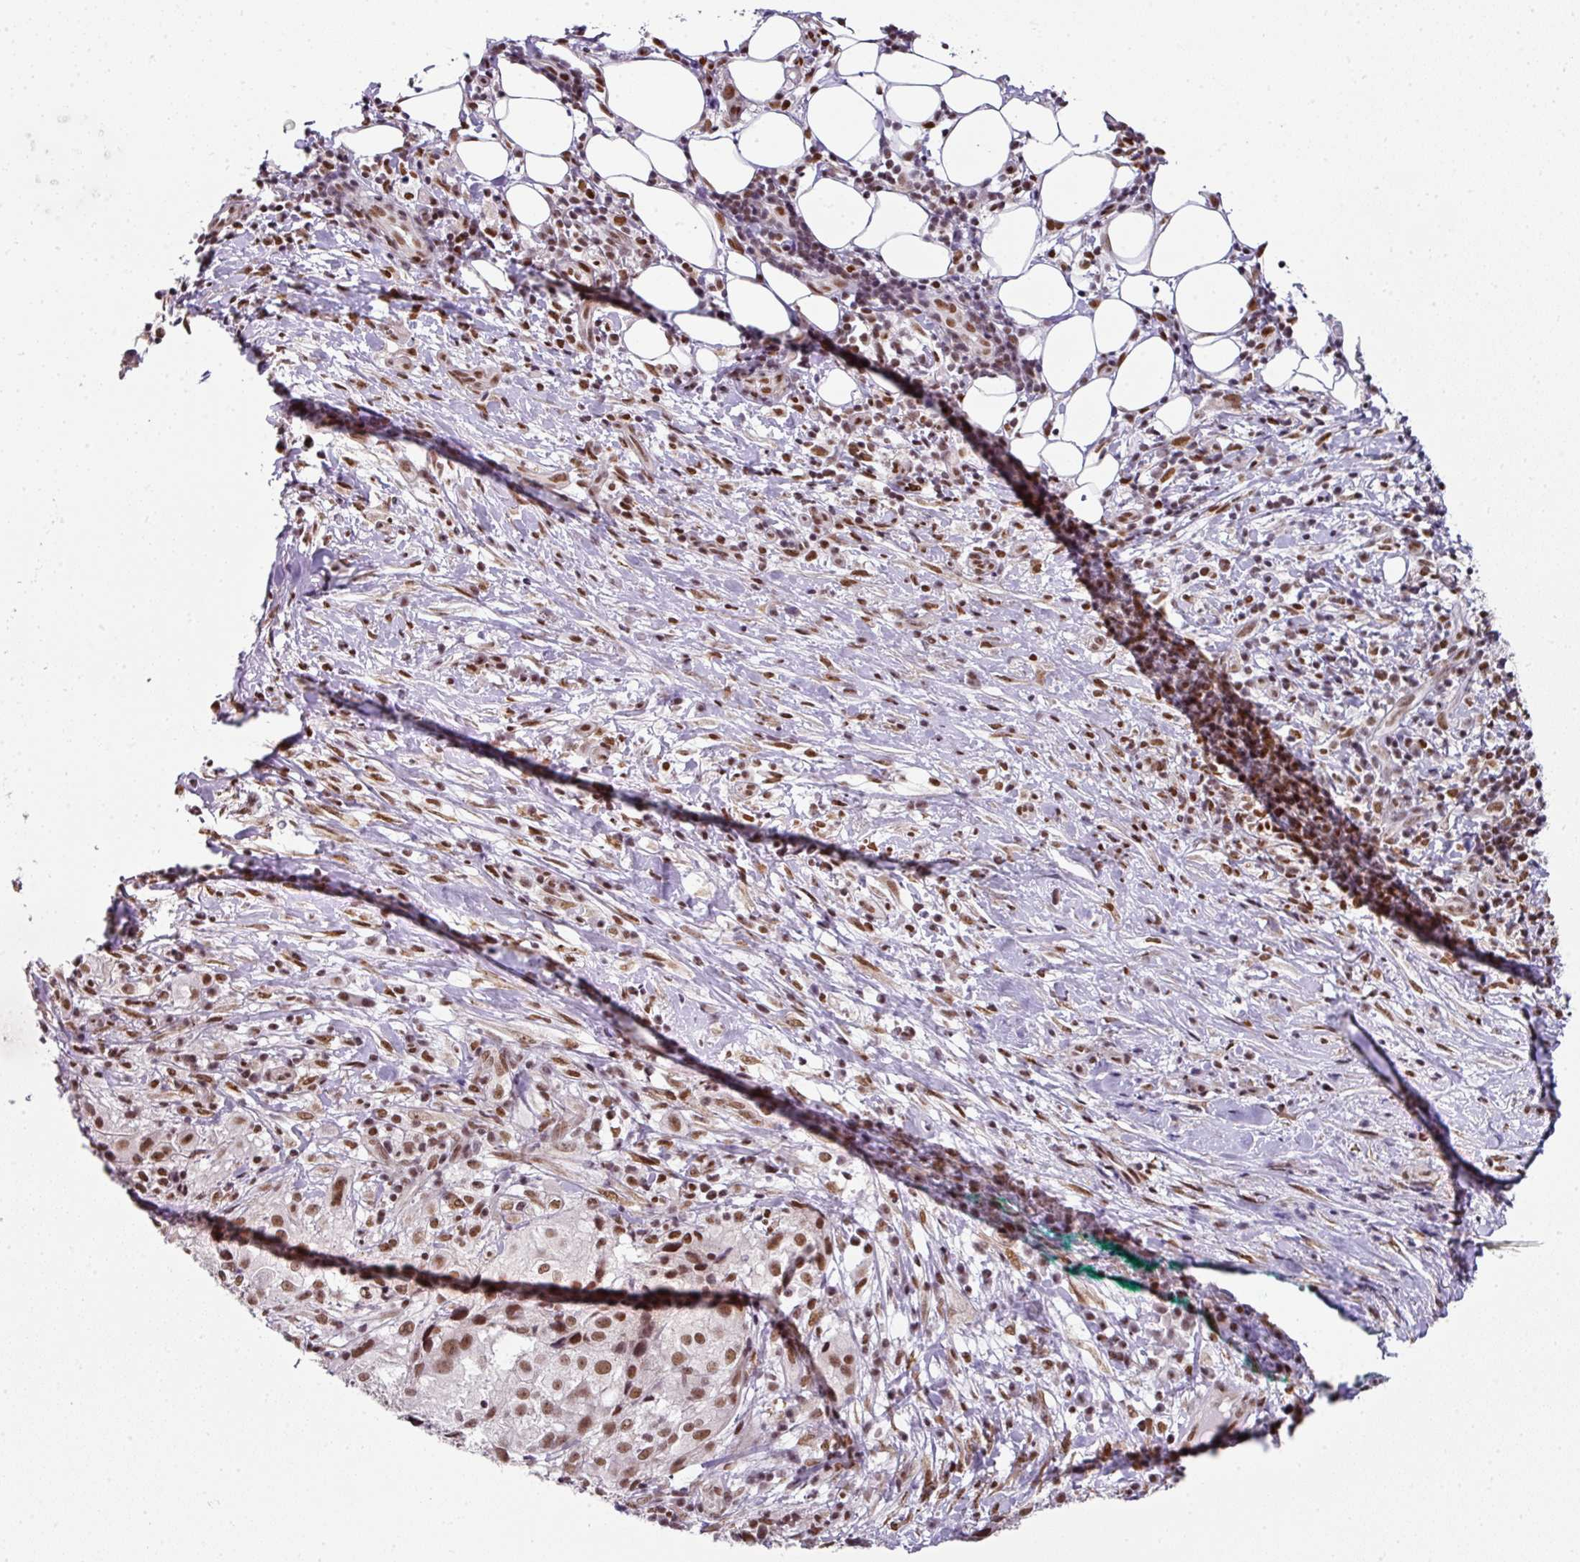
{"staining": {"intensity": "moderate", "quantity": ">75%", "location": "nuclear"}, "tissue": "melanoma", "cell_type": "Tumor cells", "image_type": "cancer", "snomed": [{"axis": "morphology", "description": "Necrosis, NOS"}, {"axis": "morphology", "description": "Malignant melanoma, NOS"}, {"axis": "topography", "description": "Skin"}], "caption": "About >75% of tumor cells in malignant melanoma show moderate nuclear protein expression as visualized by brown immunohistochemical staining.", "gene": "NFYA", "patient": {"sex": "female", "age": 87}}